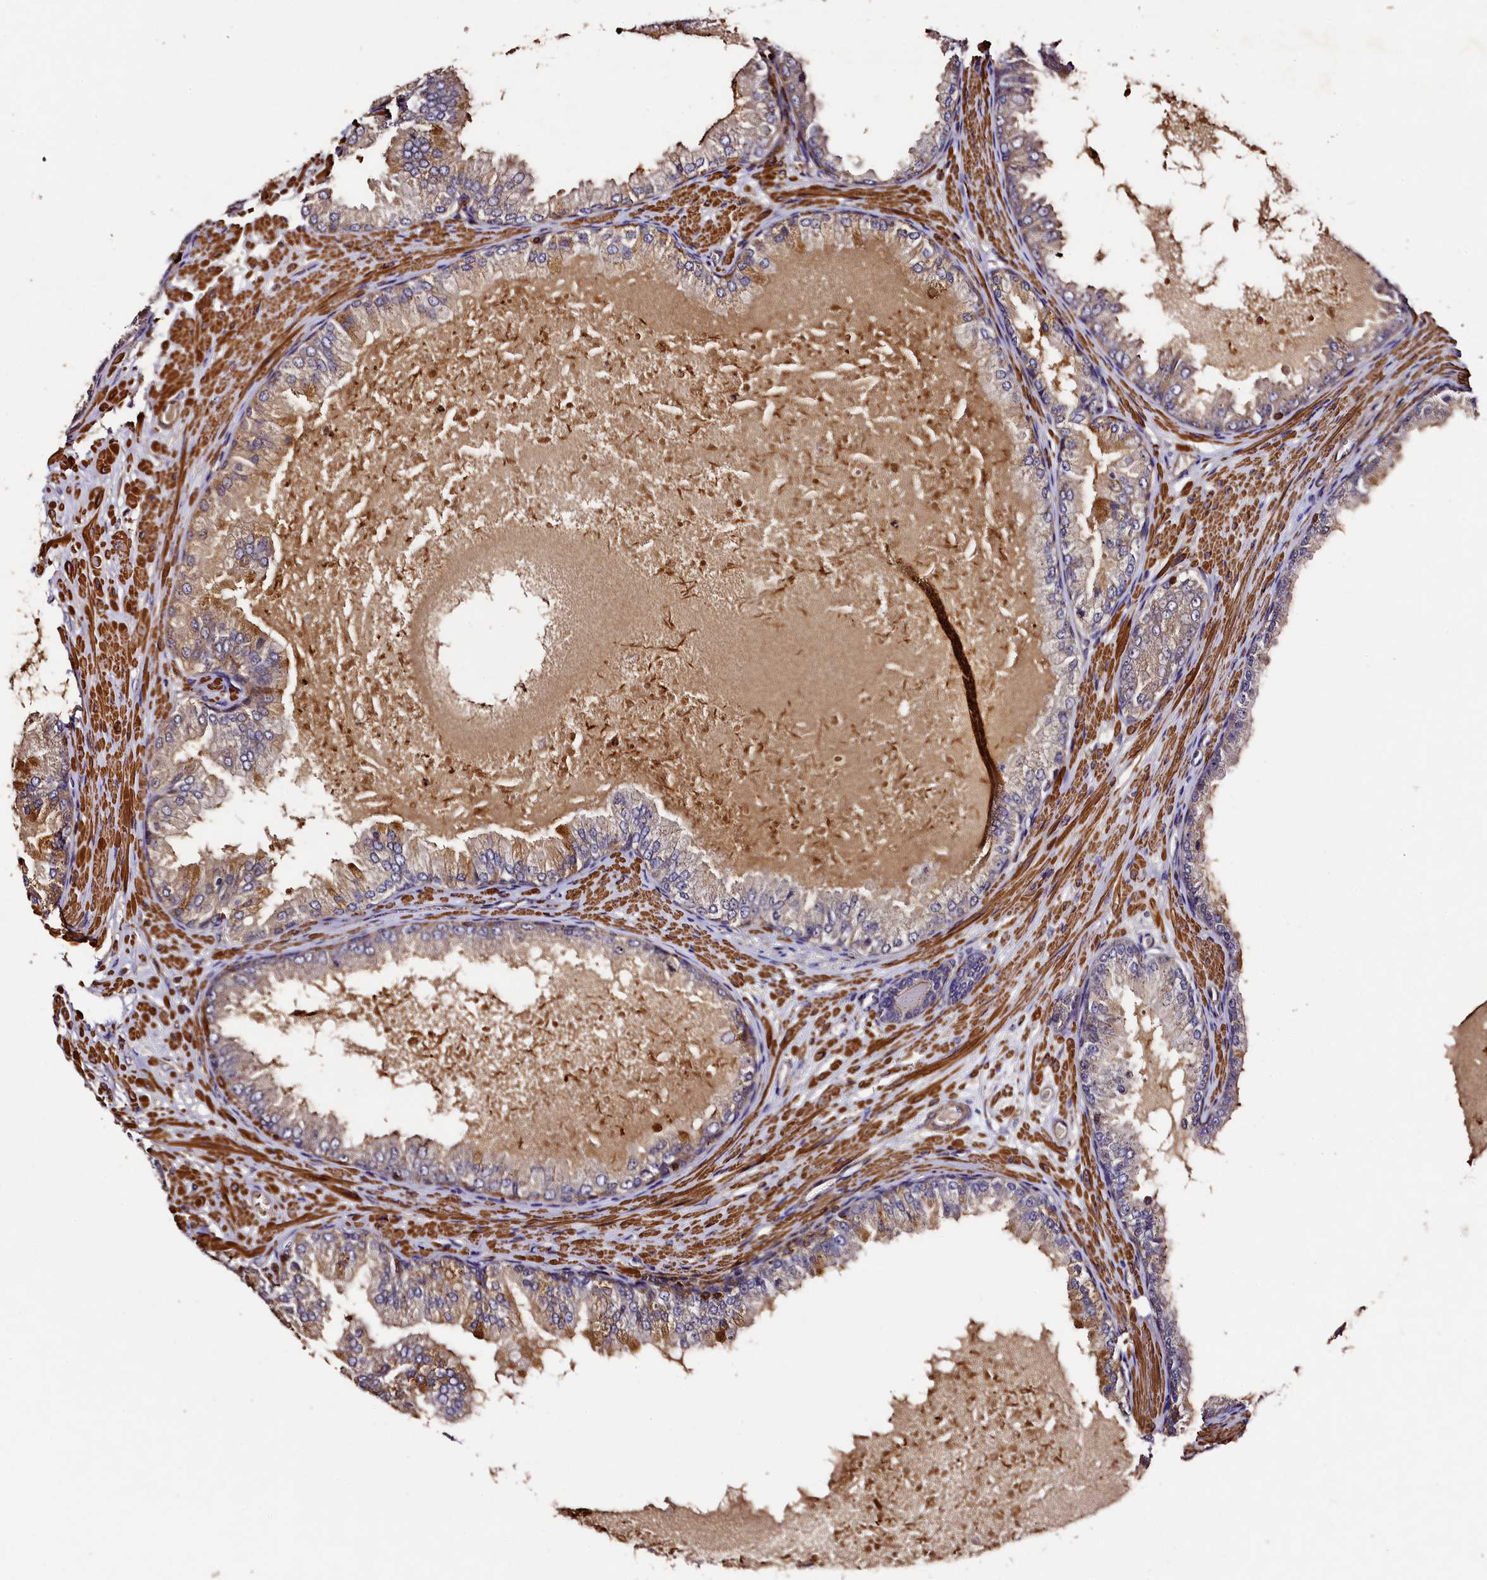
{"staining": {"intensity": "weak", "quantity": ">75%", "location": "cytoplasmic/membranous"}, "tissue": "prostate cancer", "cell_type": "Tumor cells", "image_type": "cancer", "snomed": [{"axis": "morphology", "description": "Adenocarcinoma, Low grade"}, {"axis": "topography", "description": "Prostate"}], "caption": "Approximately >75% of tumor cells in prostate adenocarcinoma (low-grade) reveal weak cytoplasmic/membranous protein staining as visualized by brown immunohistochemical staining.", "gene": "RAPSN", "patient": {"sex": "male", "age": 63}}